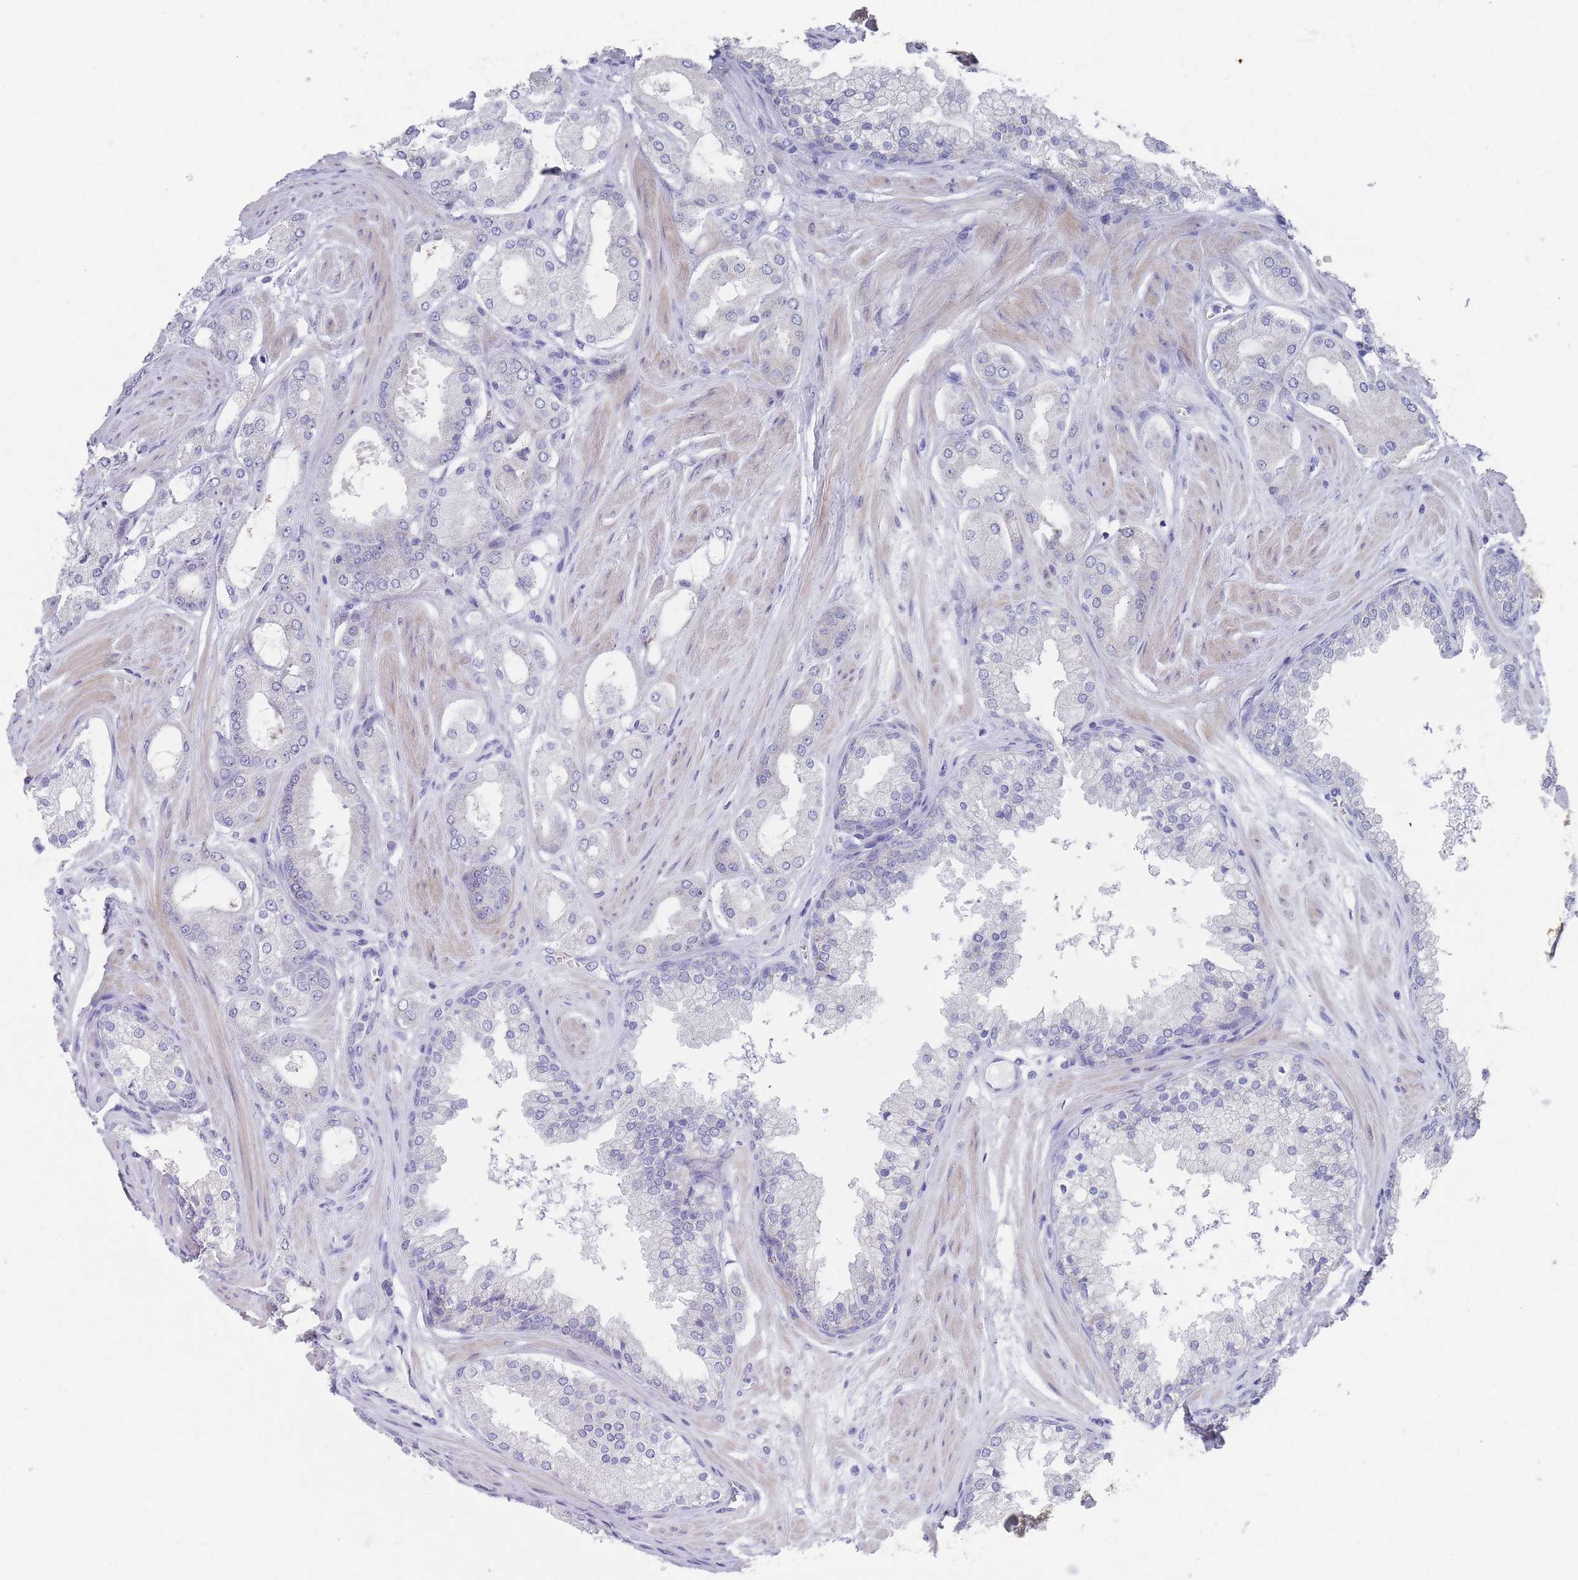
{"staining": {"intensity": "negative", "quantity": "none", "location": "none"}, "tissue": "prostate cancer", "cell_type": "Tumor cells", "image_type": "cancer", "snomed": [{"axis": "morphology", "description": "Adenocarcinoma, Low grade"}, {"axis": "topography", "description": "Prostate"}], "caption": "Histopathology image shows no significant protein staining in tumor cells of prostate cancer. (Brightfield microscopy of DAB immunohistochemistry (IHC) at high magnification).", "gene": "SCCPDH", "patient": {"sex": "male", "age": 42}}